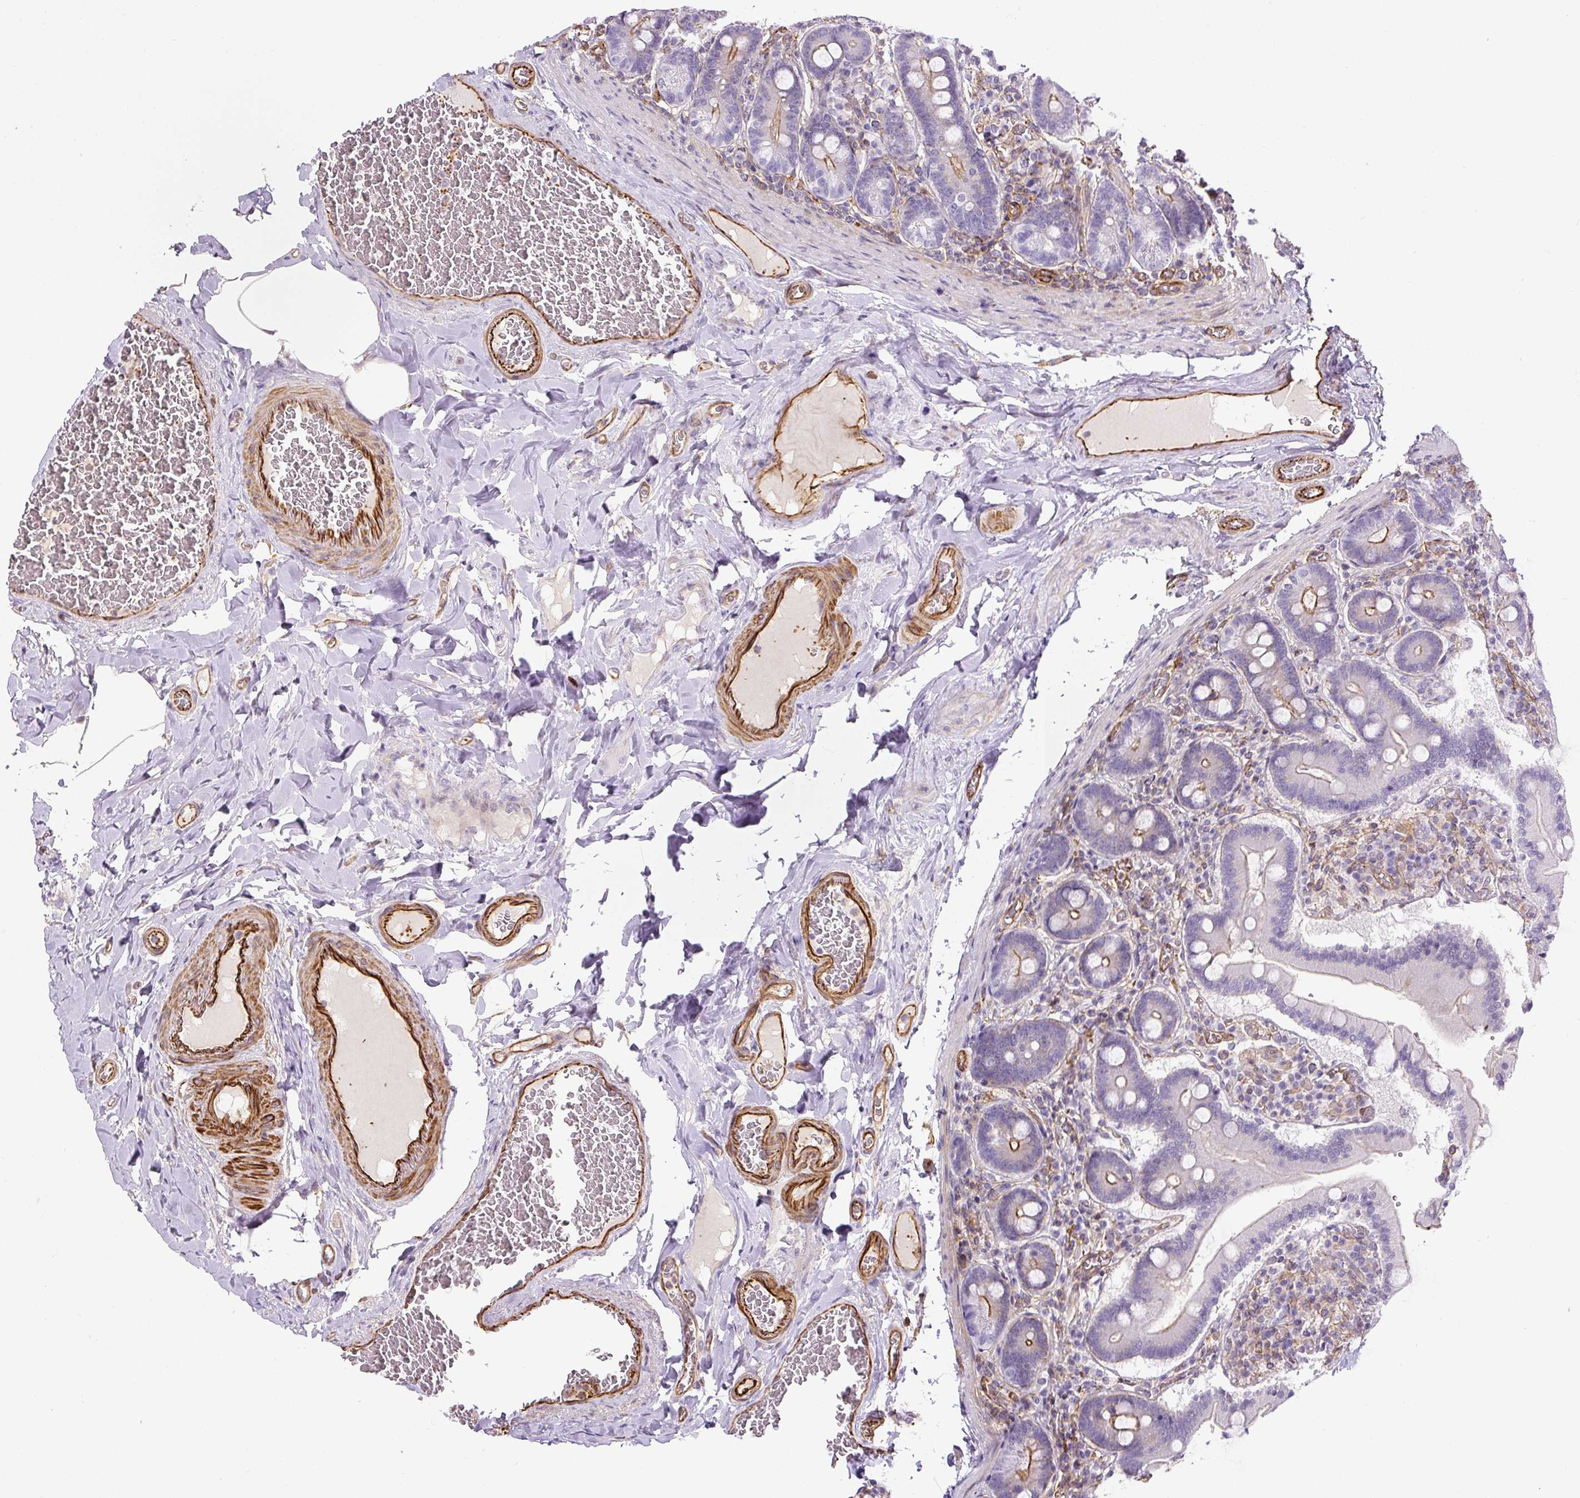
{"staining": {"intensity": "moderate", "quantity": "<25%", "location": "cytoplasmic/membranous"}, "tissue": "duodenum", "cell_type": "Glandular cells", "image_type": "normal", "snomed": [{"axis": "morphology", "description": "Normal tissue, NOS"}, {"axis": "topography", "description": "Duodenum"}], "caption": "The immunohistochemical stain labels moderate cytoplasmic/membranous positivity in glandular cells of unremarkable duodenum.", "gene": "B3GALT5", "patient": {"sex": "female", "age": 62}}